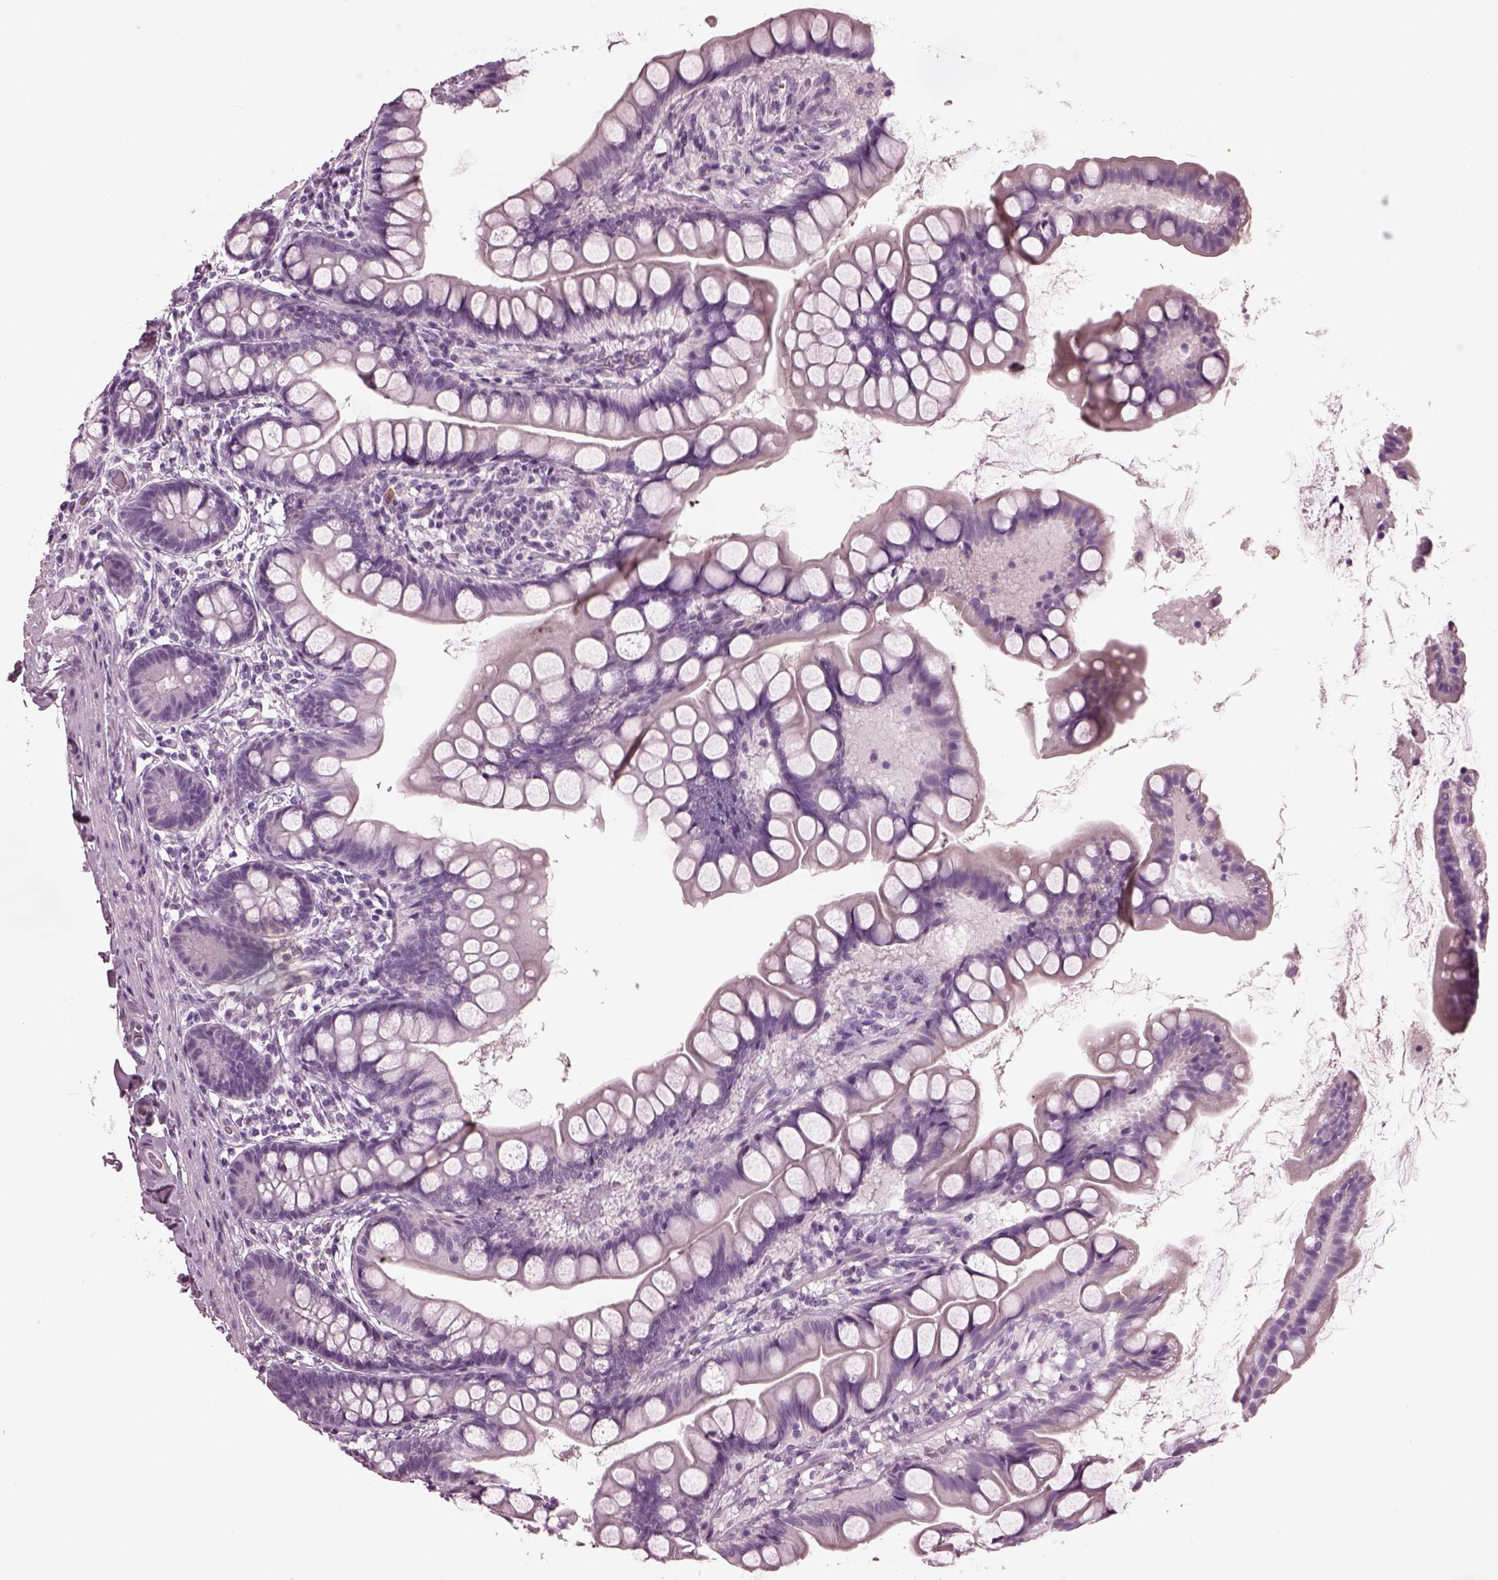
{"staining": {"intensity": "negative", "quantity": "none", "location": "none"}, "tissue": "small intestine", "cell_type": "Glandular cells", "image_type": "normal", "snomed": [{"axis": "morphology", "description": "Normal tissue, NOS"}, {"axis": "topography", "description": "Small intestine"}], "caption": "There is no significant staining in glandular cells of small intestine. Brightfield microscopy of immunohistochemistry stained with DAB (brown) and hematoxylin (blue), captured at high magnification.", "gene": "SLC6A17", "patient": {"sex": "male", "age": 70}}